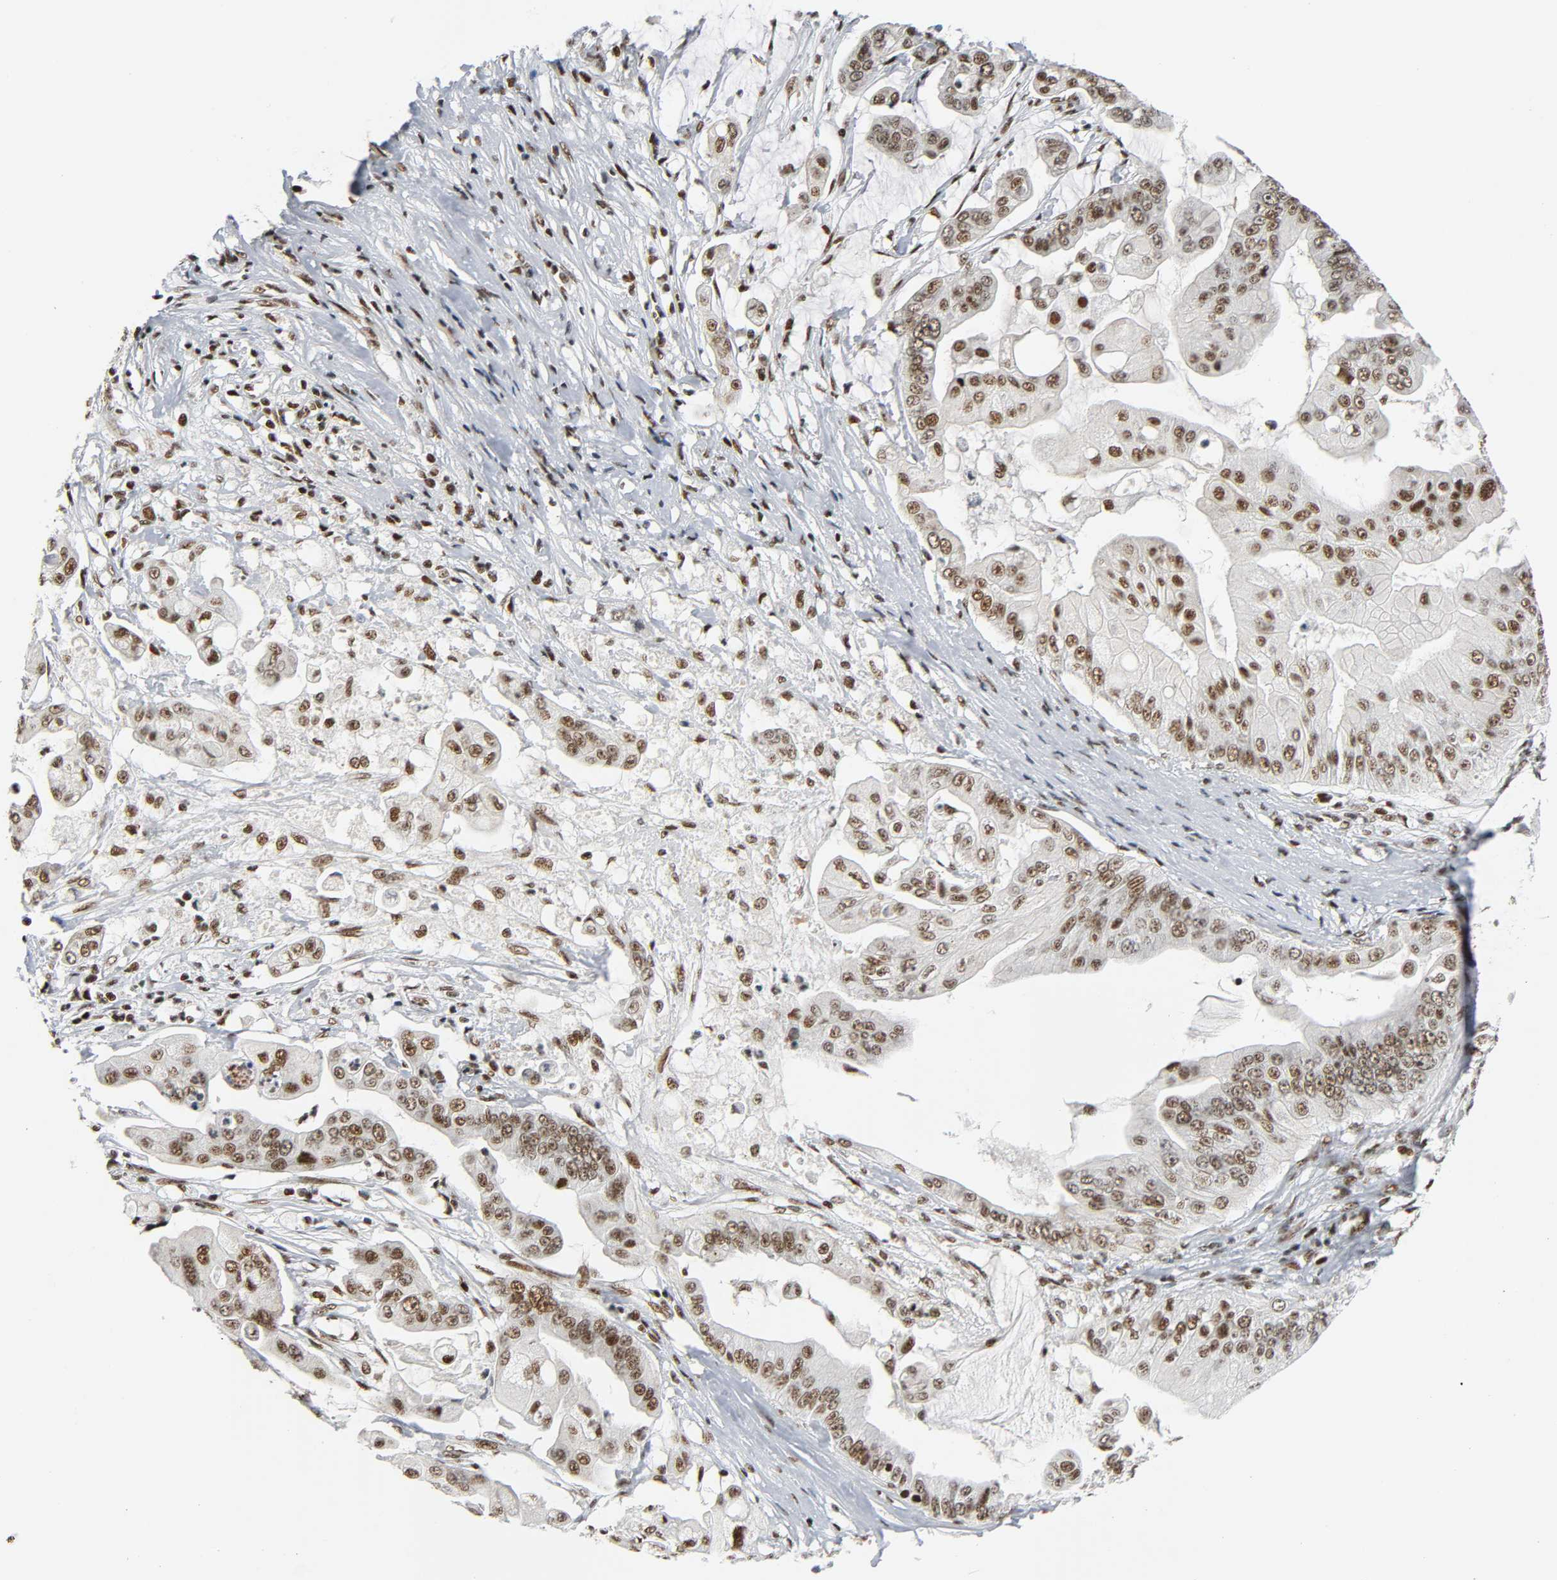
{"staining": {"intensity": "strong", "quantity": ">75%", "location": "nuclear"}, "tissue": "pancreatic cancer", "cell_type": "Tumor cells", "image_type": "cancer", "snomed": [{"axis": "morphology", "description": "Adenocarcinoma, NOS"}, {"axis": "topography", "description": "Pancreas"}], "caption": "Immunohistochemistry (IHC) photomicrograph of human adenocarcinoma (pancreatic) stained for a protein (brown), which displays high levels of strong nuclear positivity in about >75% of tumor cells.", "gene": "CDK9", "patient": {"sex": "female", "age": 75}}